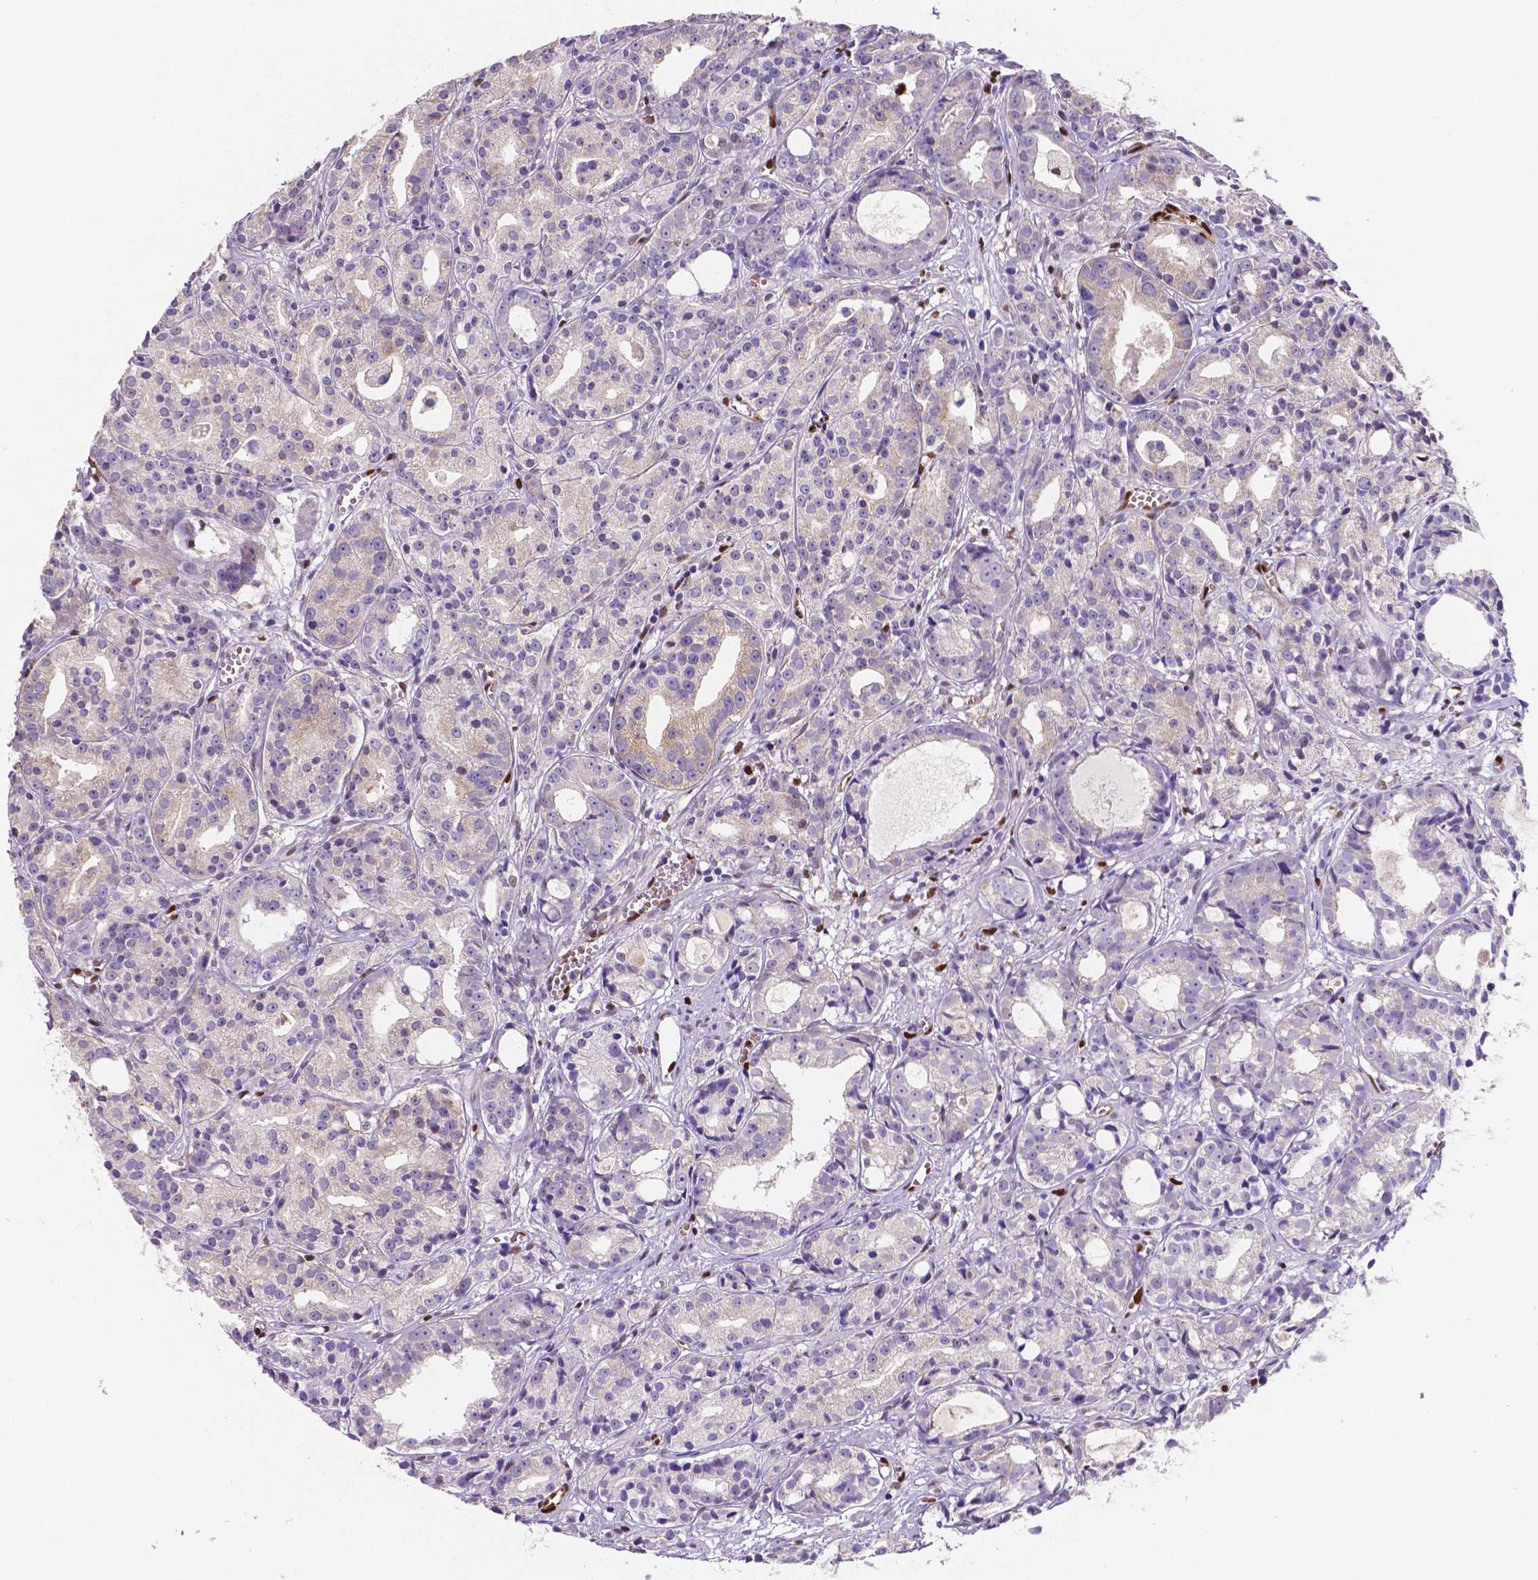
{"staining": {"intensity": "negative", "quantity": "none", "location": "none"}, "tissue": "prostate cancer", "cell_type": "Tumor cells", "image_type": "cancer", "snomed": [{"axis": "morphology", "description": "Adenocarcinoma, Medium grade"}, {"axis": "topography", "description": "Prostate"}], "caption": "This is an immunohistochemistry (IHC) image of medium-grade adenocarcinoma (prostate). There is no expression in tumor cells.", "gene": "MEF2C", "patient": {"sex": "male", "age": 74}}